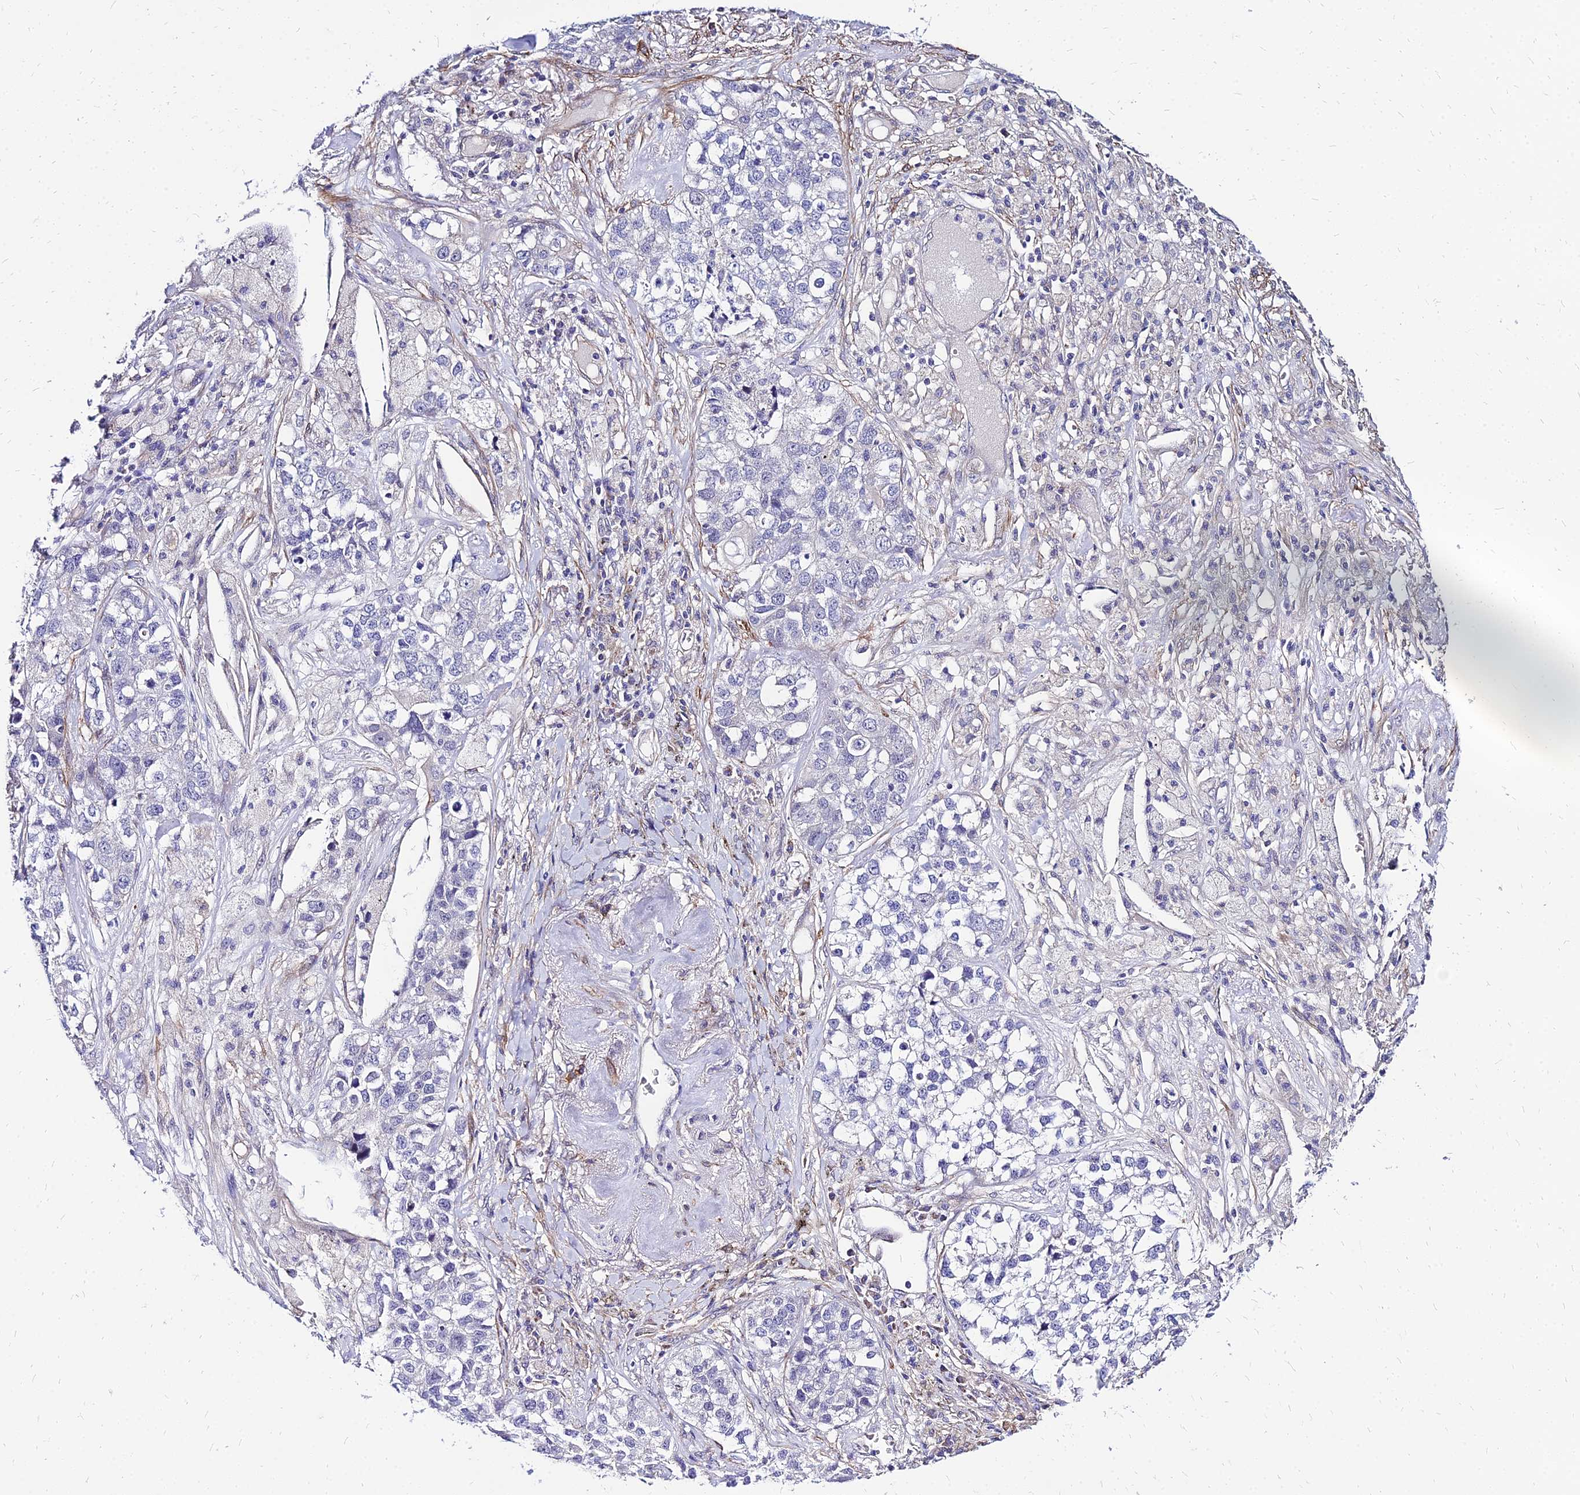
{"staining": {"intensity": "negative", "quantity": "none", "location": "none"}, "tissue": "lung cancer", "cell_type": "Tumor cells", "image_type": "cancer", "snomed": [{"axis": "morphology", "description": "Adenocarcinoma, NOS"}, {"axis": "topography", "description": "Lung"}], "caption": "Immunohistochemistry histopathology image of neoplastic tissue: lung cancer (adenocarcinoma) stained with DAB (3,3'-diaminobenzidine) displays no significant protein expression in tumor cells. The staining was performed using DAB to visualize the protein expression in brown, while the nuclei were stained in blue with hematoxylin (Magnification: 20x).", "gene": "YEATS2", "patient": {"sex": "male", "age": 49}}